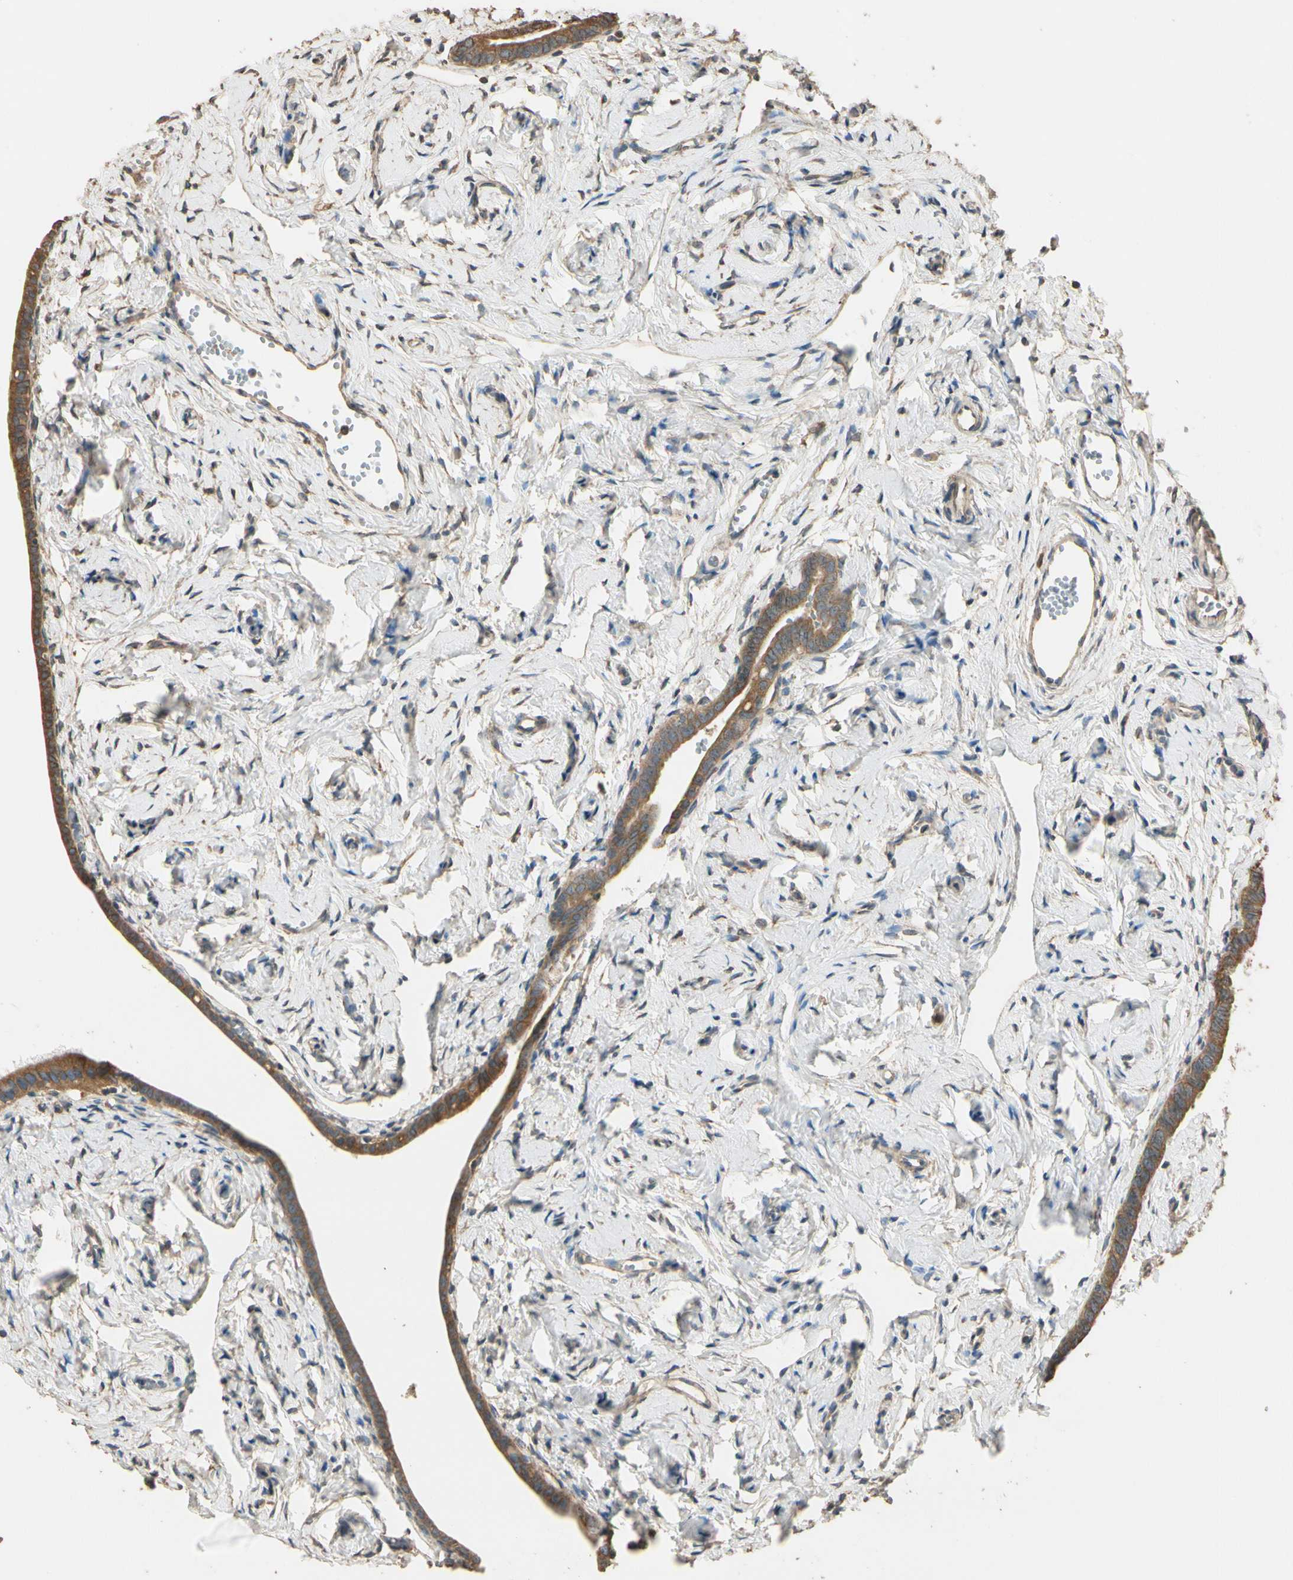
{"staining": {"intensity": "moderate", "quantity": ">75%", "location": "cytoplasmic/membranous"}, "tissue": "fallopian tube", "cell_type": "Glandular cells", "image_type": "normal", "snomed": [{"axis": "morphology", "description": "Normal tissue, NOS"}, {"axis": "topography", "description": "Fallopian tube"}], "caption": "Benign fallopian tube was stained to show a protein in brown. There is medium levels of moderate cytoplasmic/membranous expression in about >75% of glandular cells.", "gene": "STX18", "patient": {"sex": "female", "age": 71}}